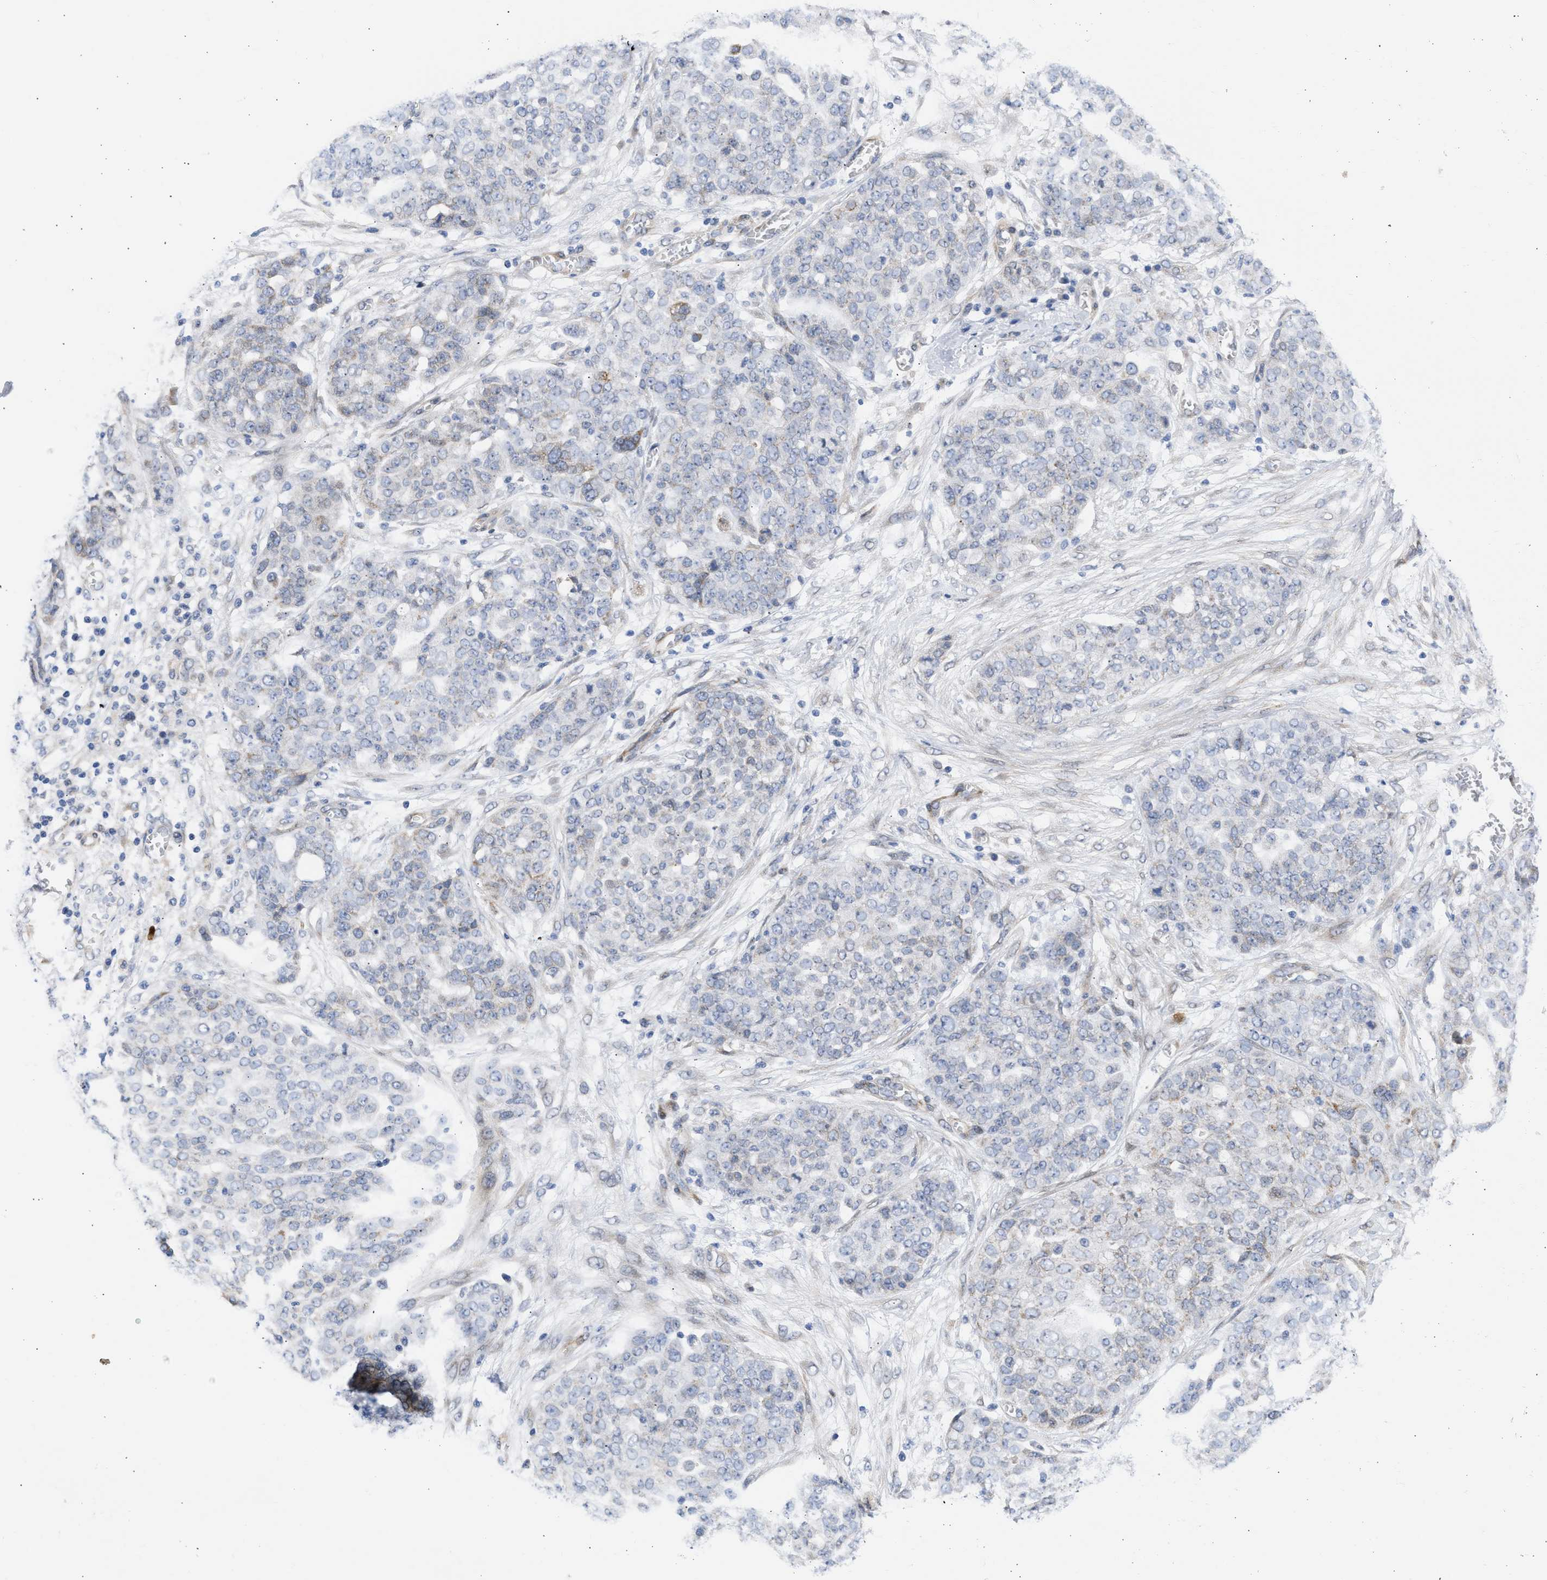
{"staining": {"intensity": "negative", "quantity": "none", "location": "none"}, "tissue": "ovarian cancer", "cell_type": "Tumor cells", "image_type": "cancer", "snomed": [{"axis": "morphology", "description": "Cystadenocarcinoma, serous, NOS"}, {"axis": "topography", "description": "Soft tissue"}, {"axis": "topography", "description": "Ovary"}], "caption": "The photomicrograph shows no significant positivity in tumor cells of serous cystadenocarcinoma (ovarian).", "gene": "NUP35", "patient": {"sex": "female", "age": 57}}